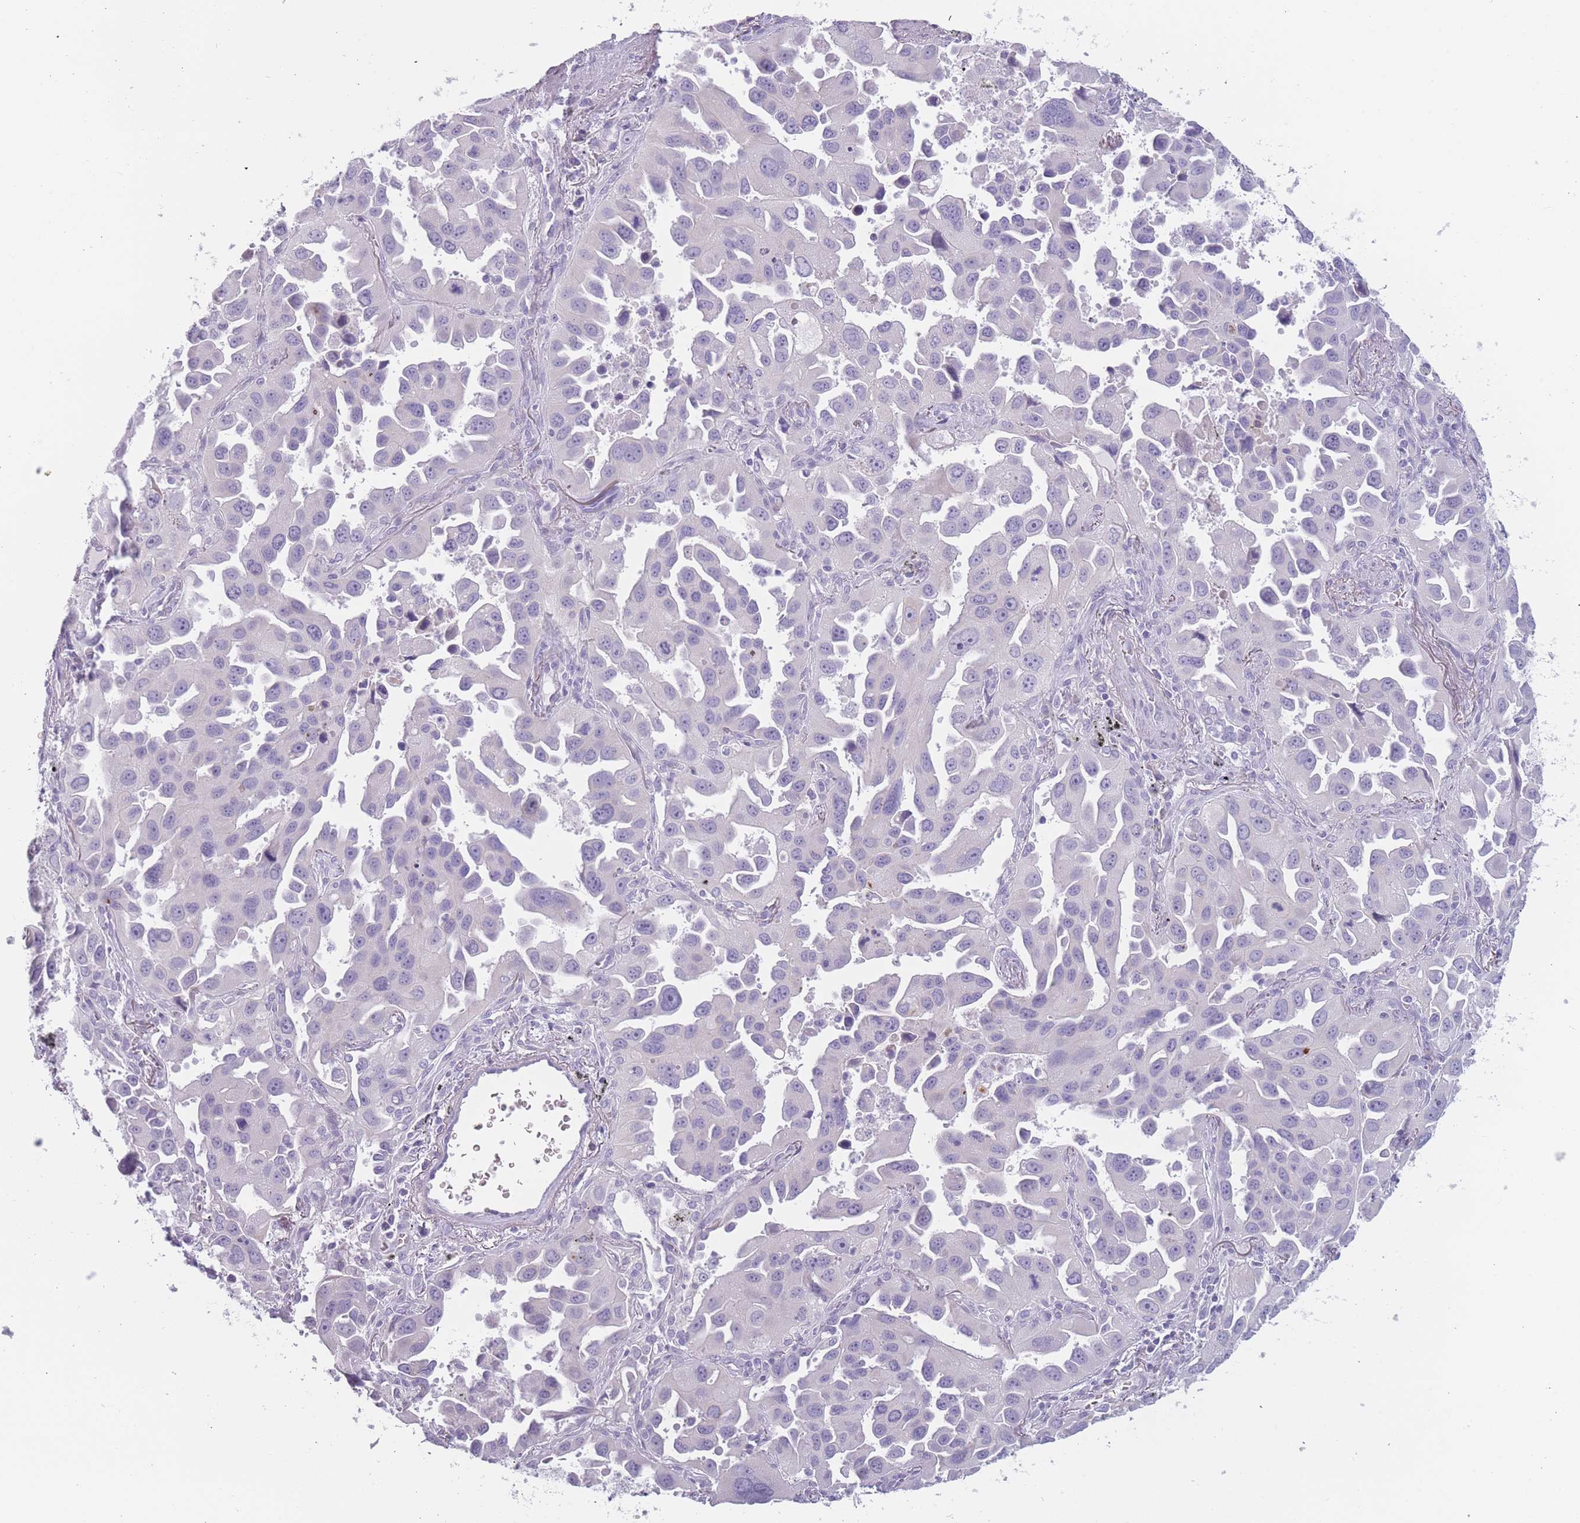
{"staining": {"intensity": "negative", "quantity": "none", "location": "none"}, "tissue": "lung cancer", "cell_type": "Tumor cells", "image_type": "cancer", "snomed": [{"axis": "morphology", "description": "Adenocarcinoma, NOS"}, {"axis": "topography", "description": "Lung"}], "caption": "Tumor cells show no significant staining in lung cancer (adenocarcinoma). (Stains: DAB immunohistochemistry with hematoxylin counter stain, Microscopy: brightfield microscopy at high magnification).", "gene": "PPFIA3", "patient": {"sex": "male", "age": 66}}